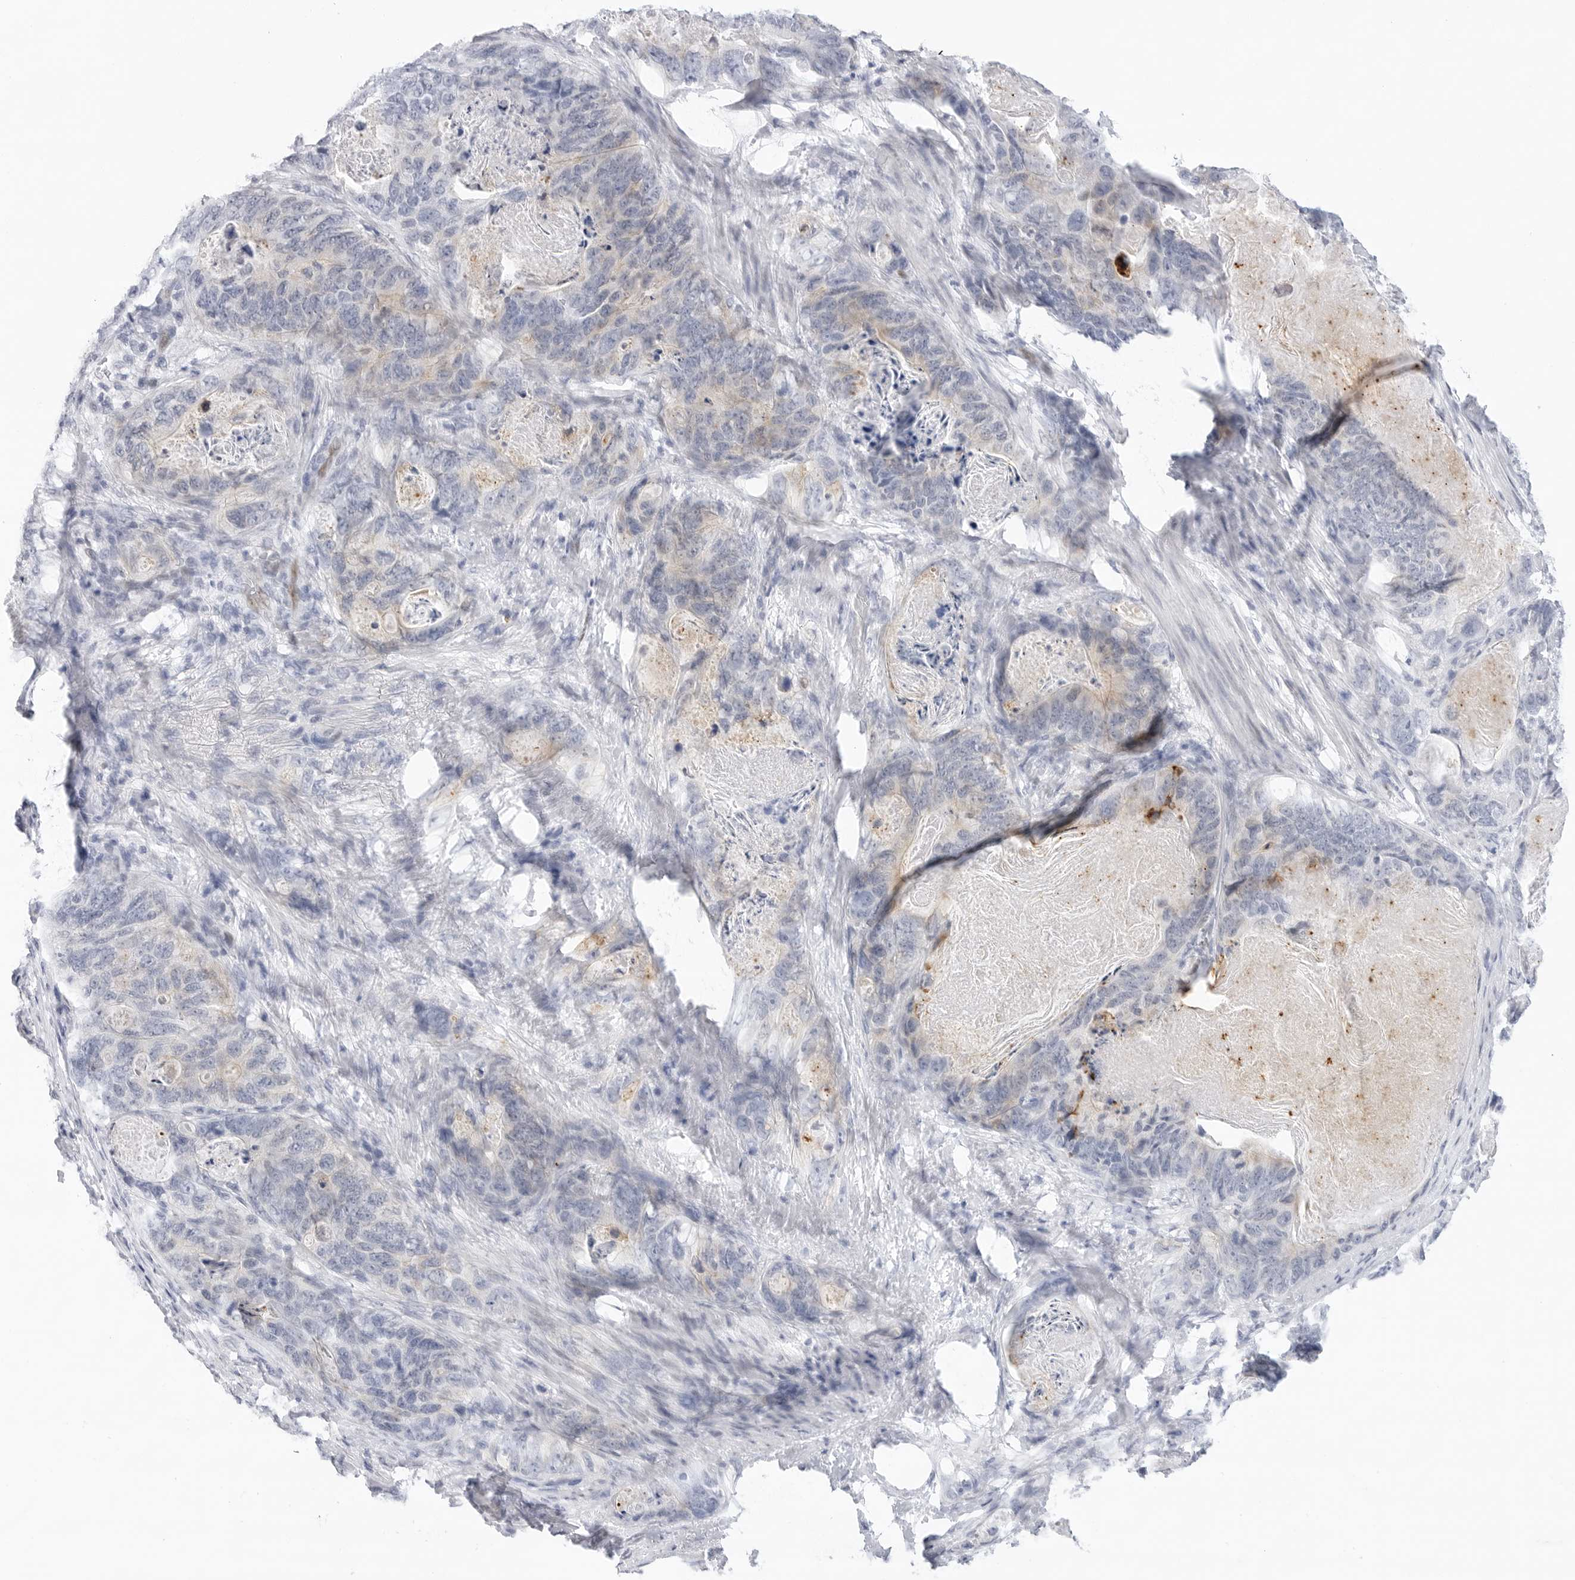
{"staining": {"intensity": "negative", "quantity": "none", "location": "none"}, "tissue": "stomach cancer", "cell_type": "Tumor cells", "image_type": "cancer", "snomed": [{"axis": "morphology", "description": "Normal tissue, NOS"}, {"axis": "morphology", "description": "Adenocarcinoma, NOS"}, {"axis": "topography", "description": "Stomach"}], "caption": "Immunohistochemistry (IHC) micrograph of neoplastic tissue: human stomach cancer (adenocarcinoma) stained with DAB reveals no significant protein staining in tumor cells.", "gene": "SLC19A1", "patient": {"sex": "female", "age": 89}}